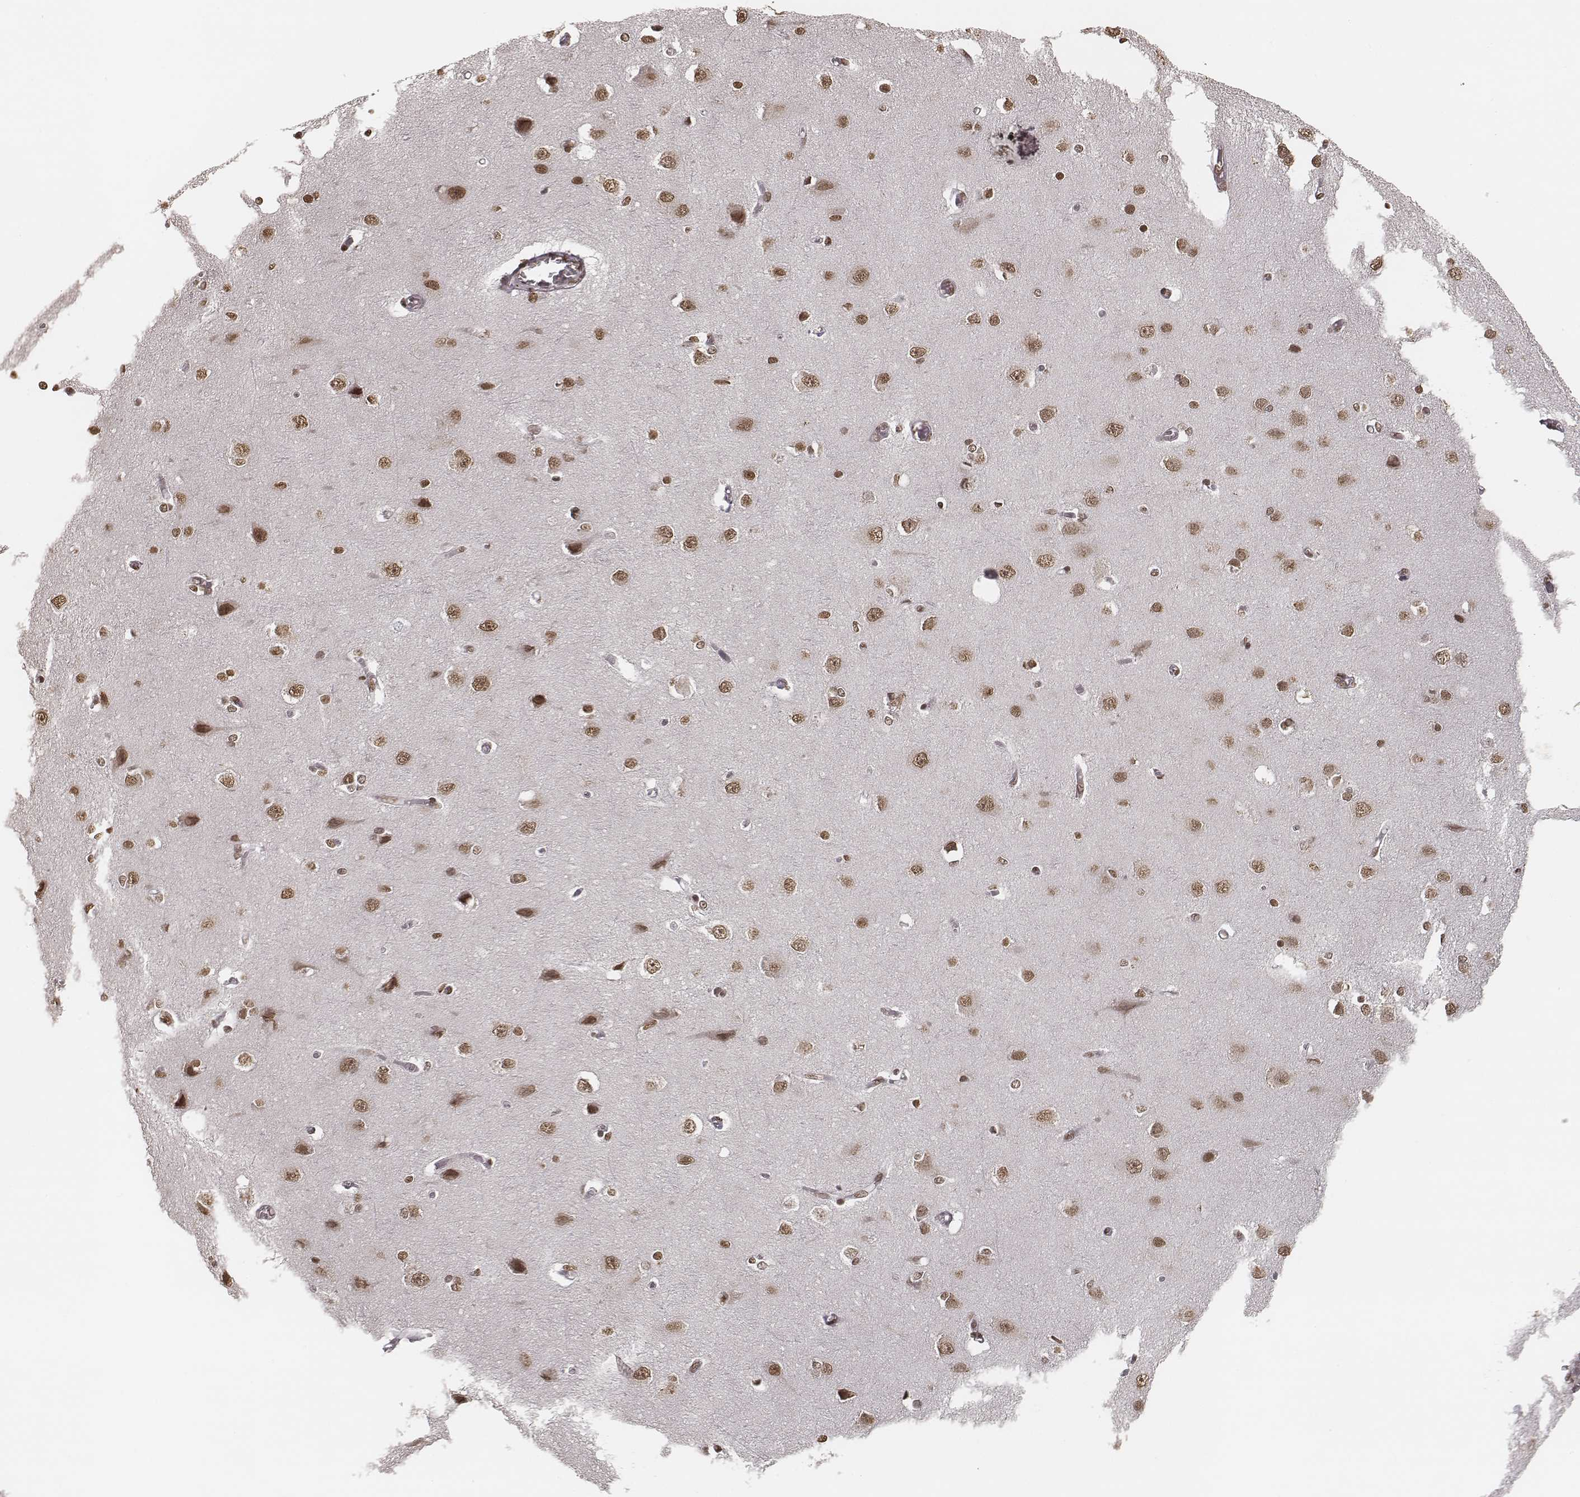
{"staining": {"intensity": "moderate", "quantity": ">75%", "location": "nuclear"}, "tissue": "cerebral cortex", "cell_type": "Endothelial cells", "image_type": "normal", "snomed": [{"axis": "morphology", "description": "Normal tissue, NOS"}, {"axis": "topography", "description": "Cerebral cortex"}], "caption": "Unremarkable cerebral cortex shows moderate nuclear positivity in approximately >75% of endothelial cells, visualized by immunohistochemistry.", "gene": "HMGA2", "patient": {"sex": "male", "age": 37}}